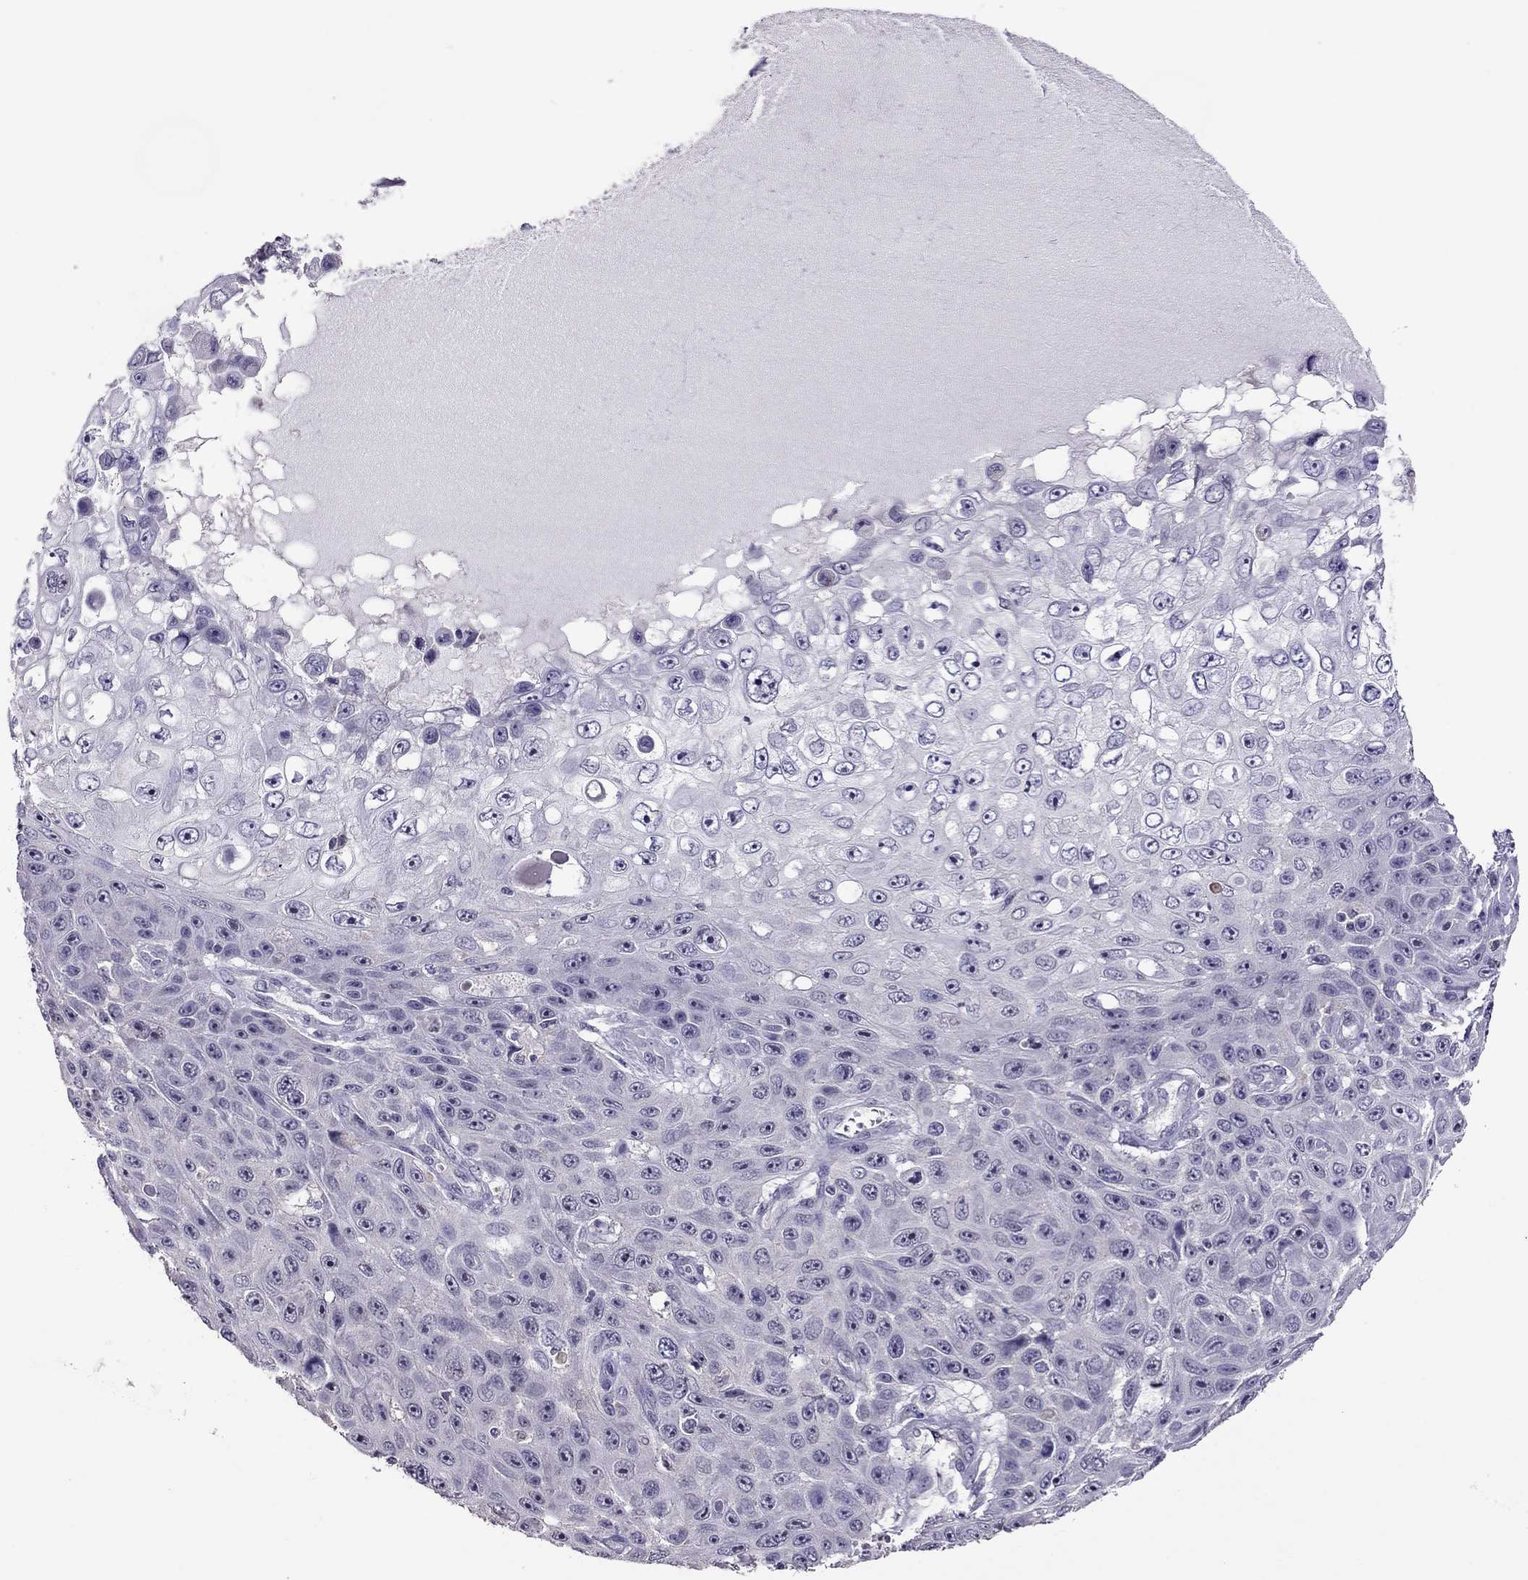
{"staining": {"intensity": "negative", "quantity": "none", "location": "none"}, "tissue": "skin cancer", "cell_type": "Tumor cells", "image_type": "cancer", "snomed": [{"axis": "morphology", "description": "Squamous cell carcinoma, NOS"}, {"axis": "topography", "description": "Skin"}], "caption": "The histopathology image shows no significant staining in tumor cells of squamous cell carcinoma (skin).", "gene": "LRRC46", "patient": {"sex": "male", "age": 82}}